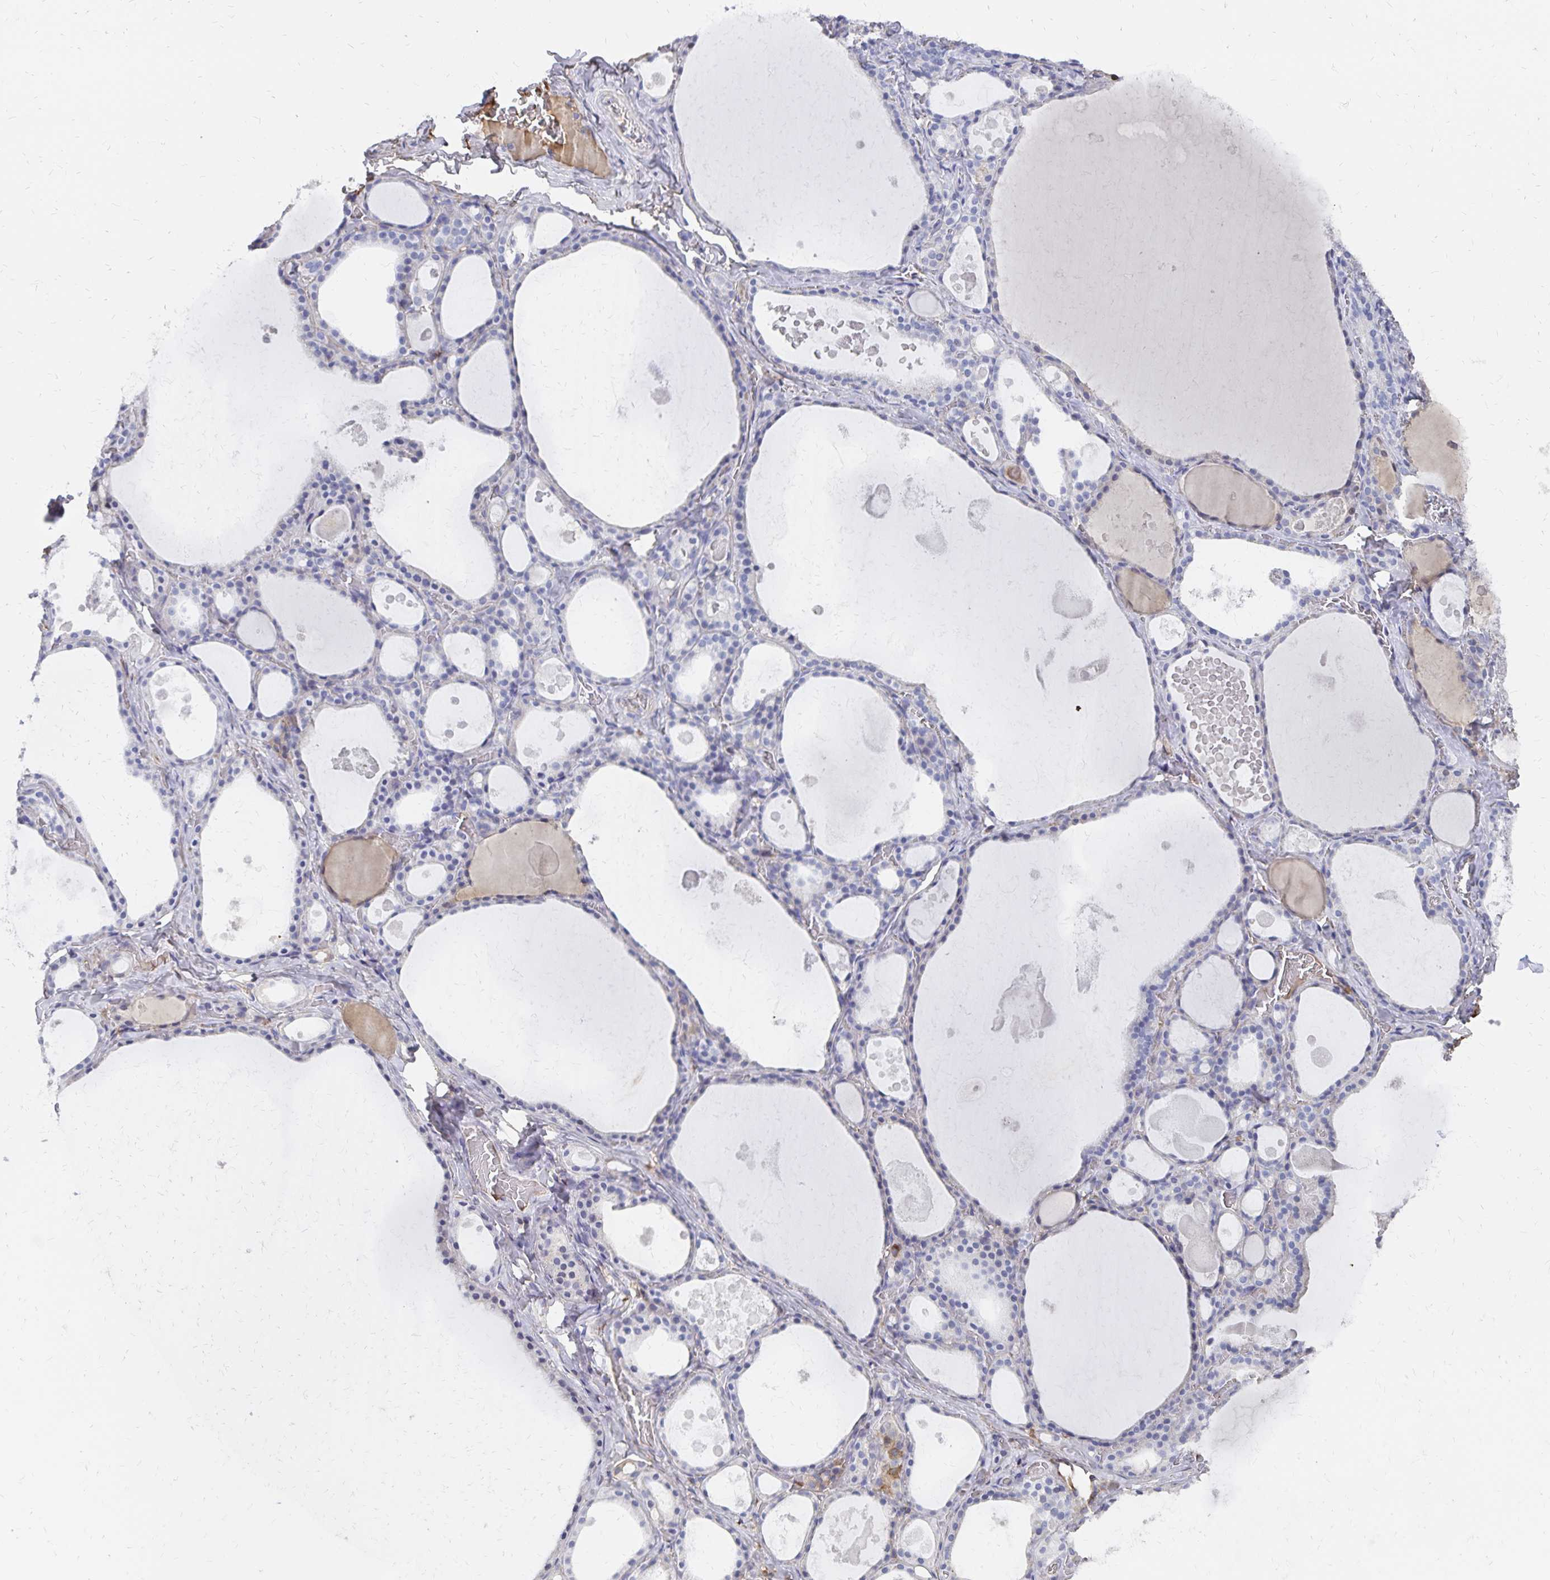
{"staining": {"intensity": "negative", "quantity": "none", "location": "none"}, "tissue": "thyroid gland", "cell_type": "Glandular cells", "image_type": "normal", "snomed": [{"axis": "morphology", "description": "Normal tissue, NOS"}, {"axis": "topography", "description": "Thyroid gland"}], "caption": "This image is of benign thyroid gland stained with immunohistochemistry (IHC) to label a protein in brown with the nuclei are counter-stained blue. There is no staining in glandular cells. Nuclei are stained in blue.", "gene": "KISS1", "patient": {"sex": "male", "age": 56}}